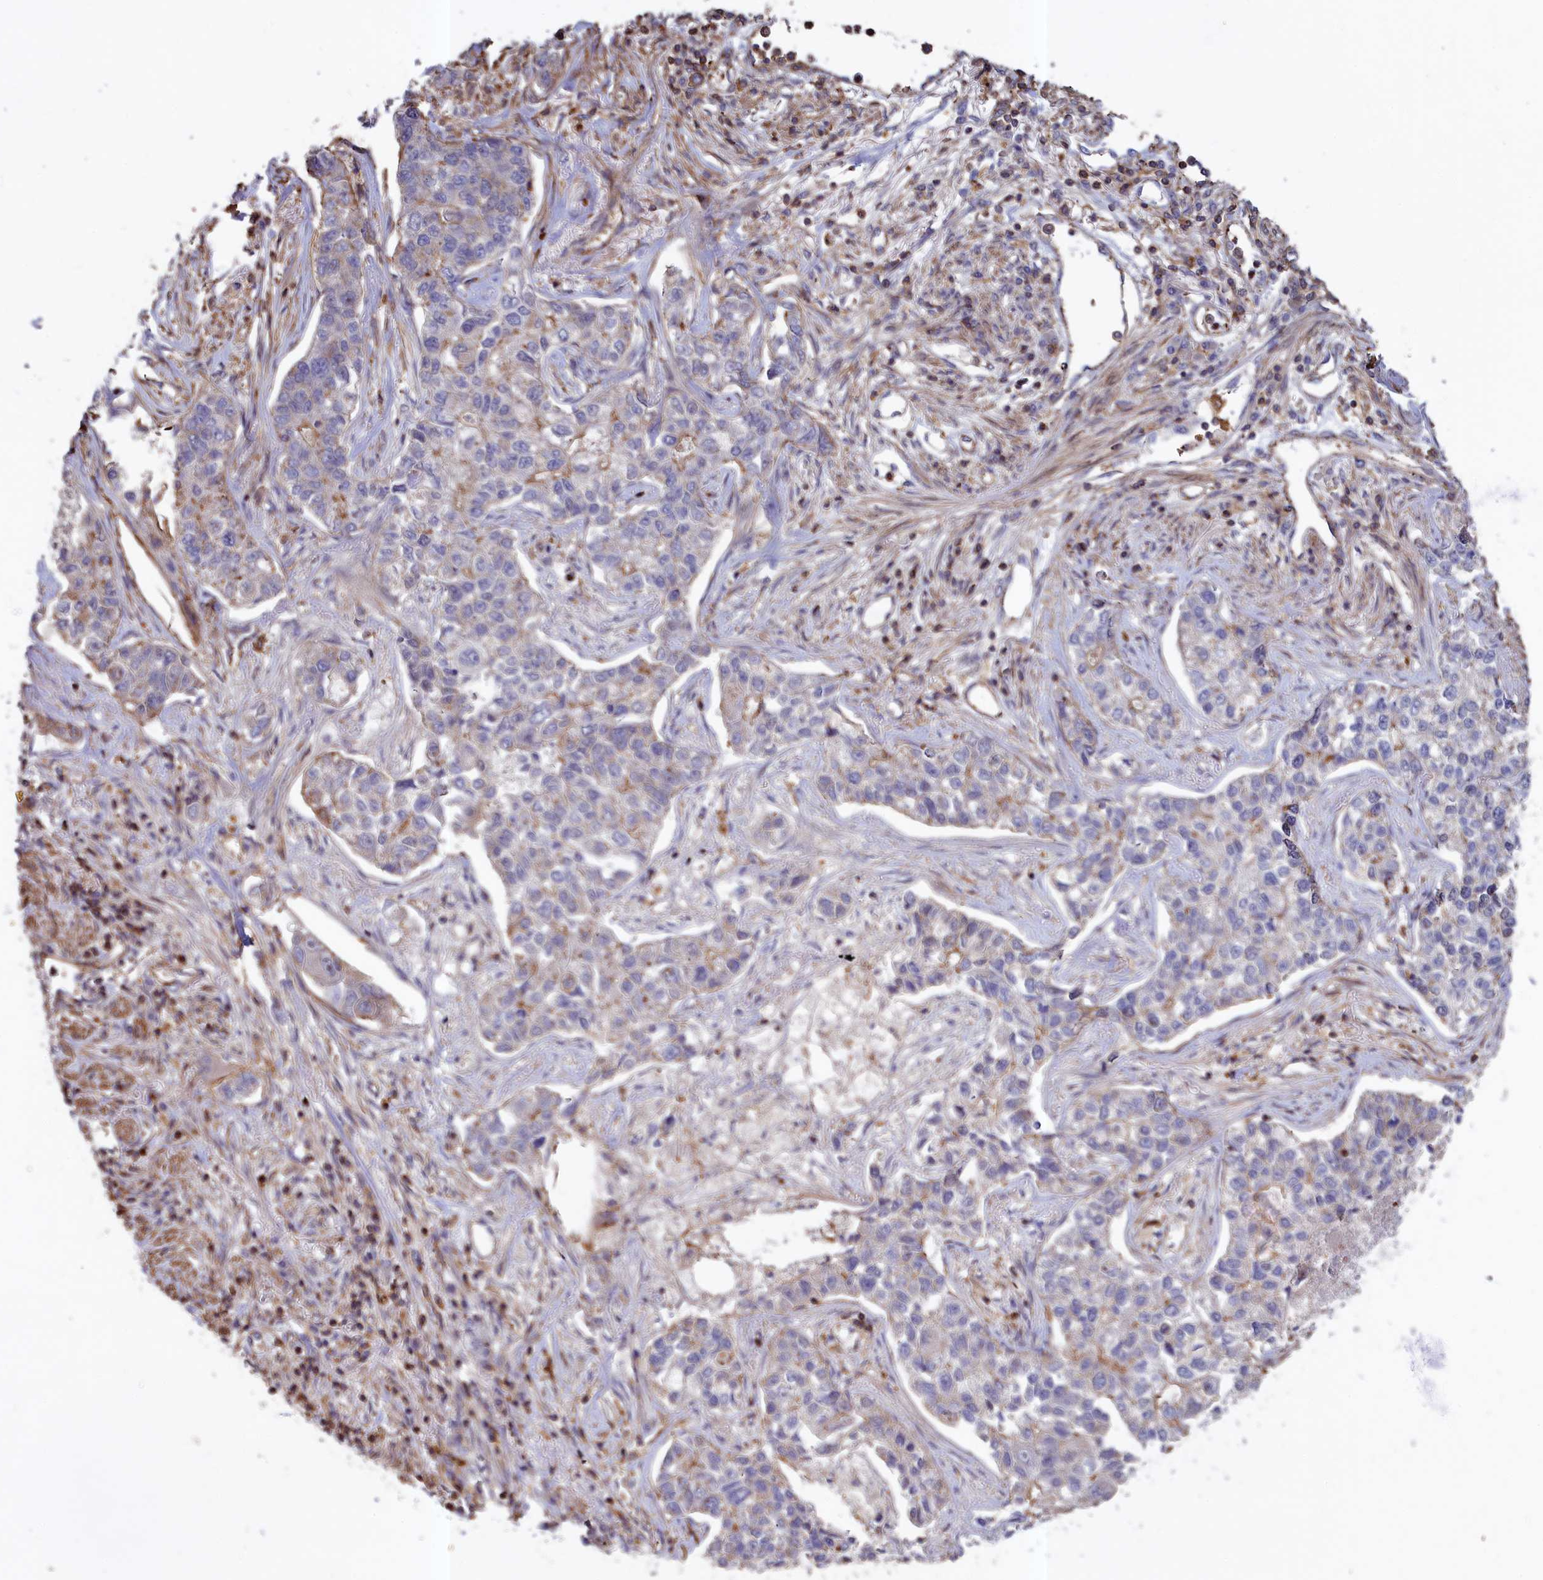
{"staining": {"intensity": "negative", "quantity": "none", "location": "none"}, "tissue": "lung cancer", "cell_type": "Tumor cells", "image_type": "cancer", "snomed": [{"axis": "morphology", "description": "Adenocarcinoma, NOS"}, {"axis": "topography", "description": "Lung"}], "caption": "An IHC micrograph of adenocarcinoma (lung) is shown. There is no staining in tumor cells of adenocarcinoma (lung). Brightfield microscopy of immunohistochemistry stained with DAB (brown) and hematoxylin (blue), captured at high magnification.", "gene": "ANKRD27", "patient": {"sex": "male", "age": 49}}